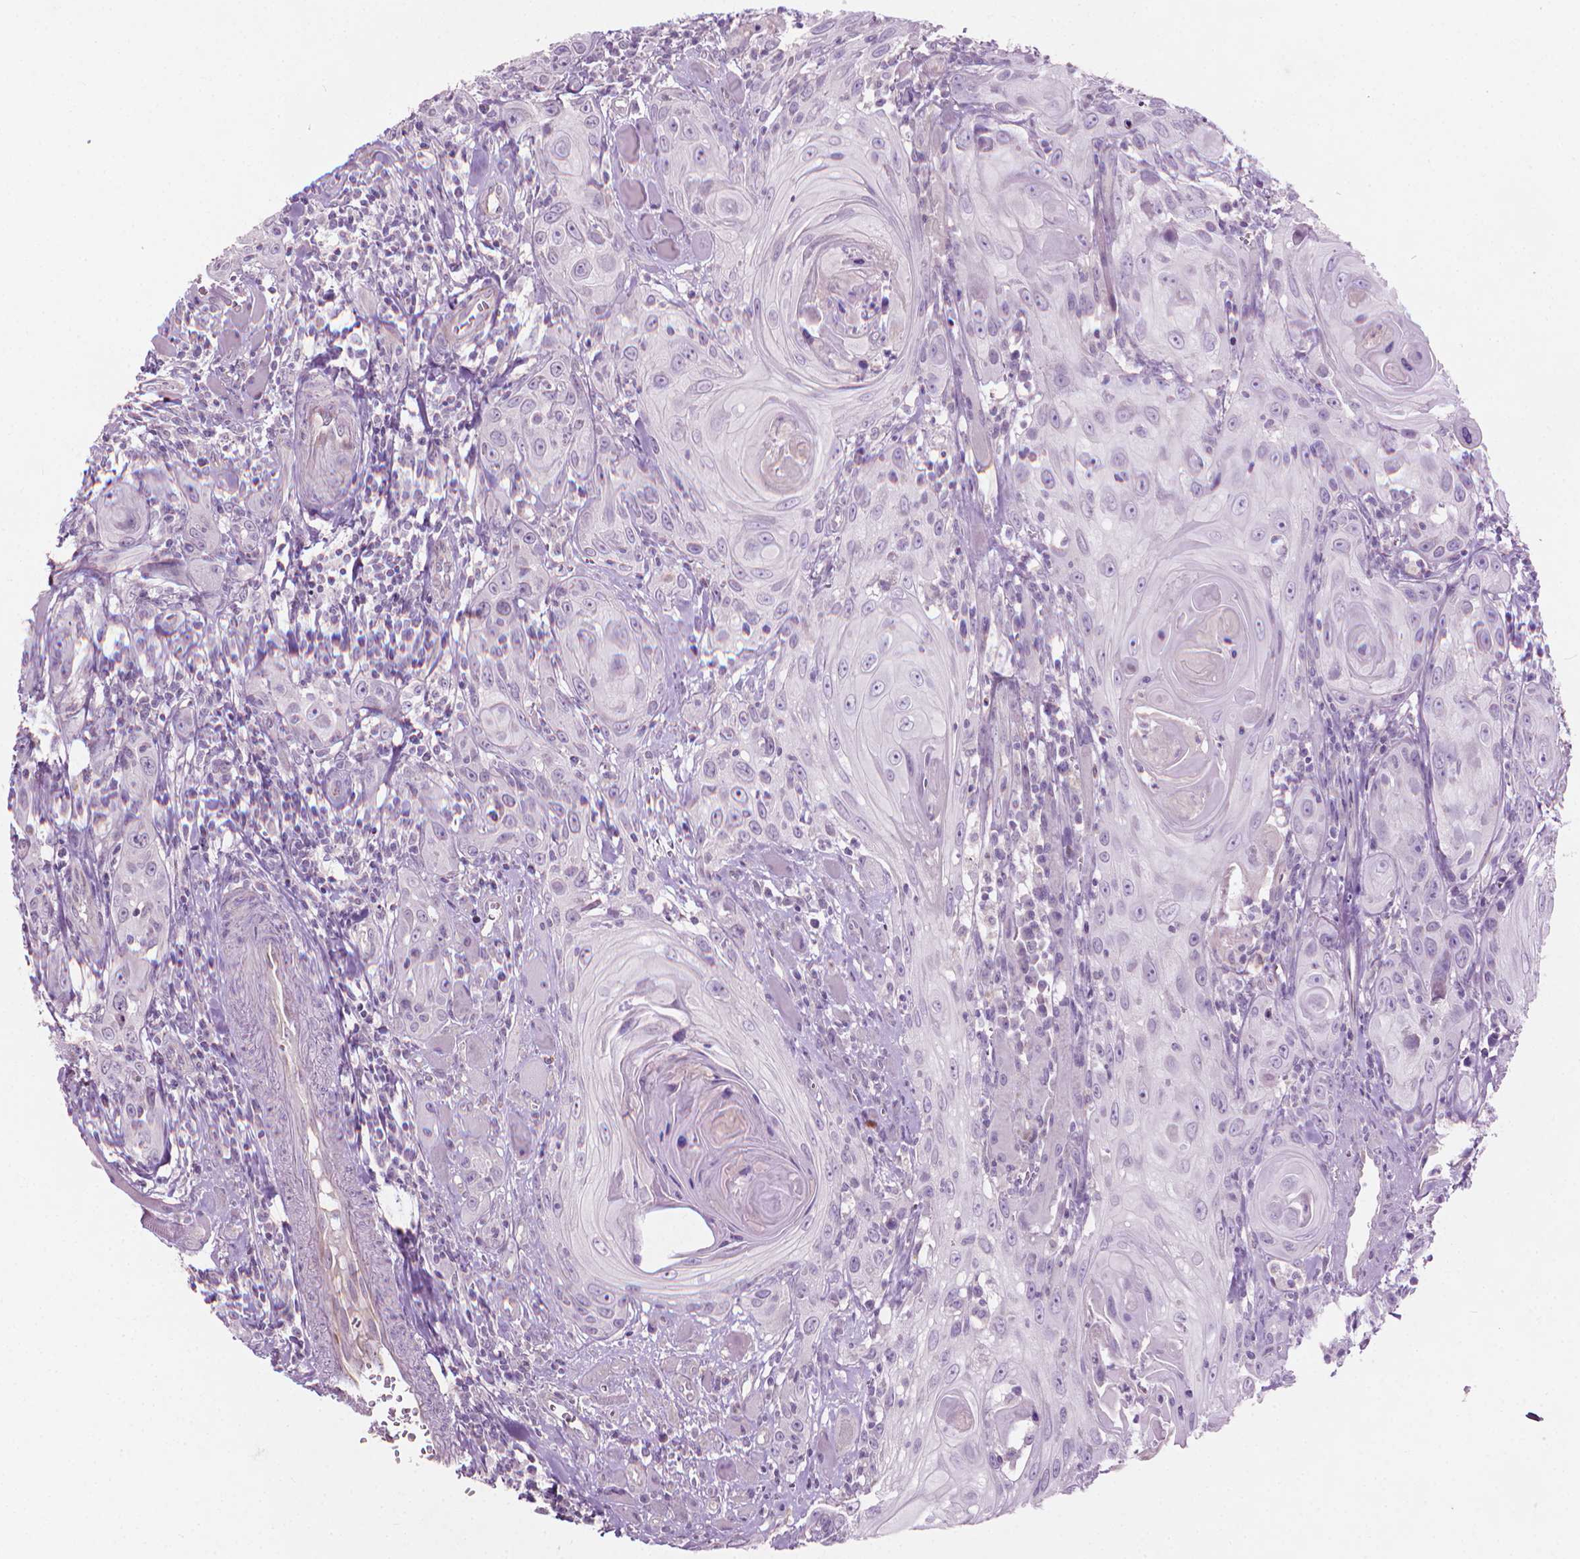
{"staining": {"intensity": "negative", "quantity": "none", "location": "none"}, "tissue": "head and neck cancer", "cell_type": "Tumor cells", "image_type": "cancer", "snomed": [{"axis": "morphology", "description": "Squamous cell carcinoma, NOS"}, {"axis": "topography", "description": "Head-Neck"}], "caption": "This is an immunohistochemistry photomicrograph of human head and neck cancer (squamous cell carcinoma). There is no positivity in tumor cells.", "gene": "KRT73", "patient": {"sex": "female", "age": 80}}